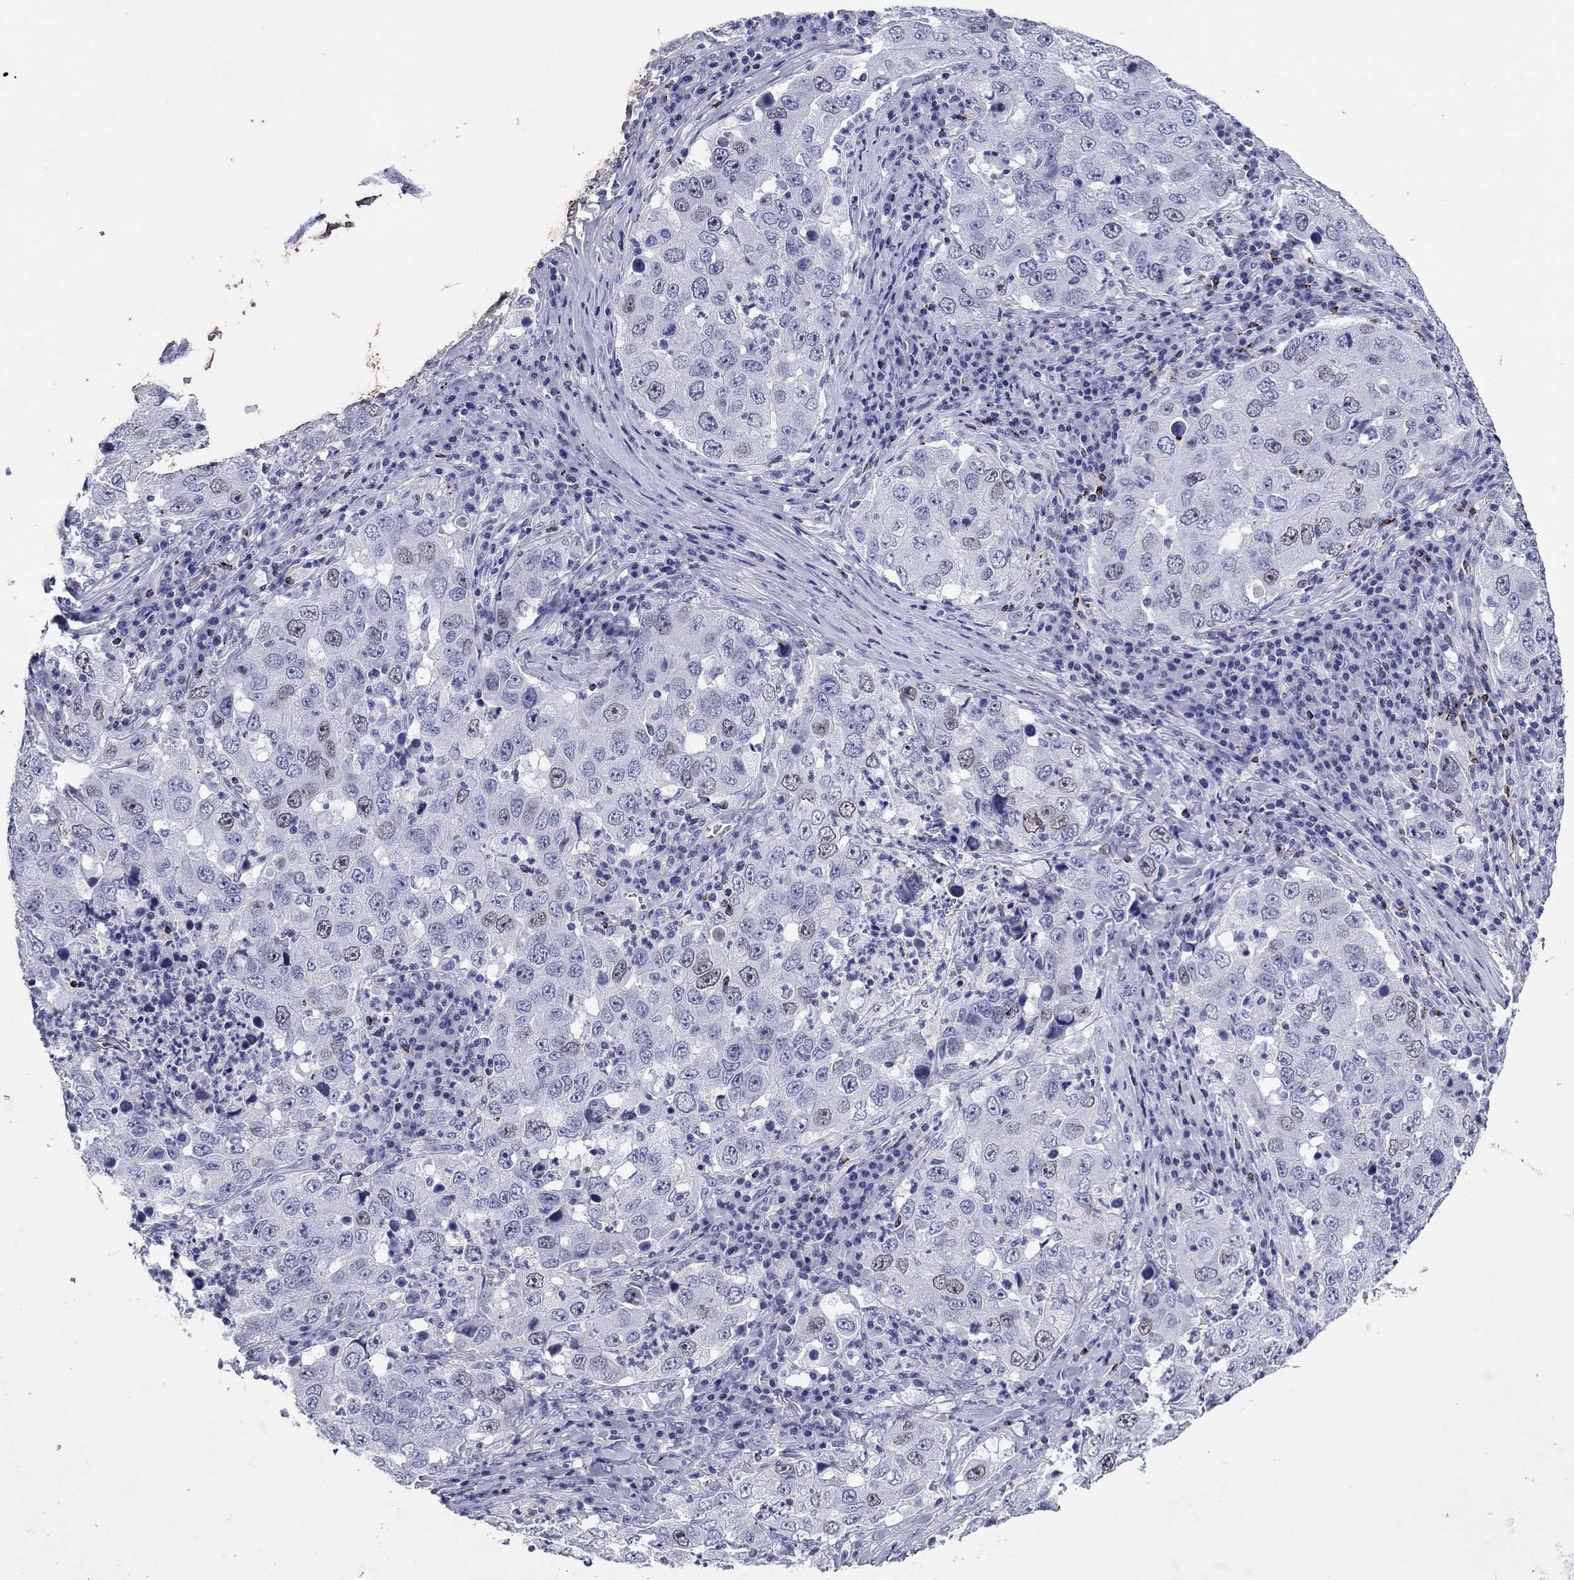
{"staining": {"intensity": "weak", "quantity": "<25%", "location": "nuclear"}, "tissue": "lung cancer", "cell_type": "Tumor cells", "image_type": "cancer", "snomed": [{"axis": "morphology", "description": "Adenocarcinoma, NOS"}, {"axis": "topography", "description": "Lung"}], "caption": "IHC micrograph of neoplastic tissue: human lung cancer (adenocarcinoma) stained with DAB (3,3'-diaminobenzidine) exhibits no significant protein staining in tumor cells. (Immunohistochemistry, brightfield microscopy, high magnification).", "gene": "GZMK", "patient": {"sex": "male", "age": 73}}